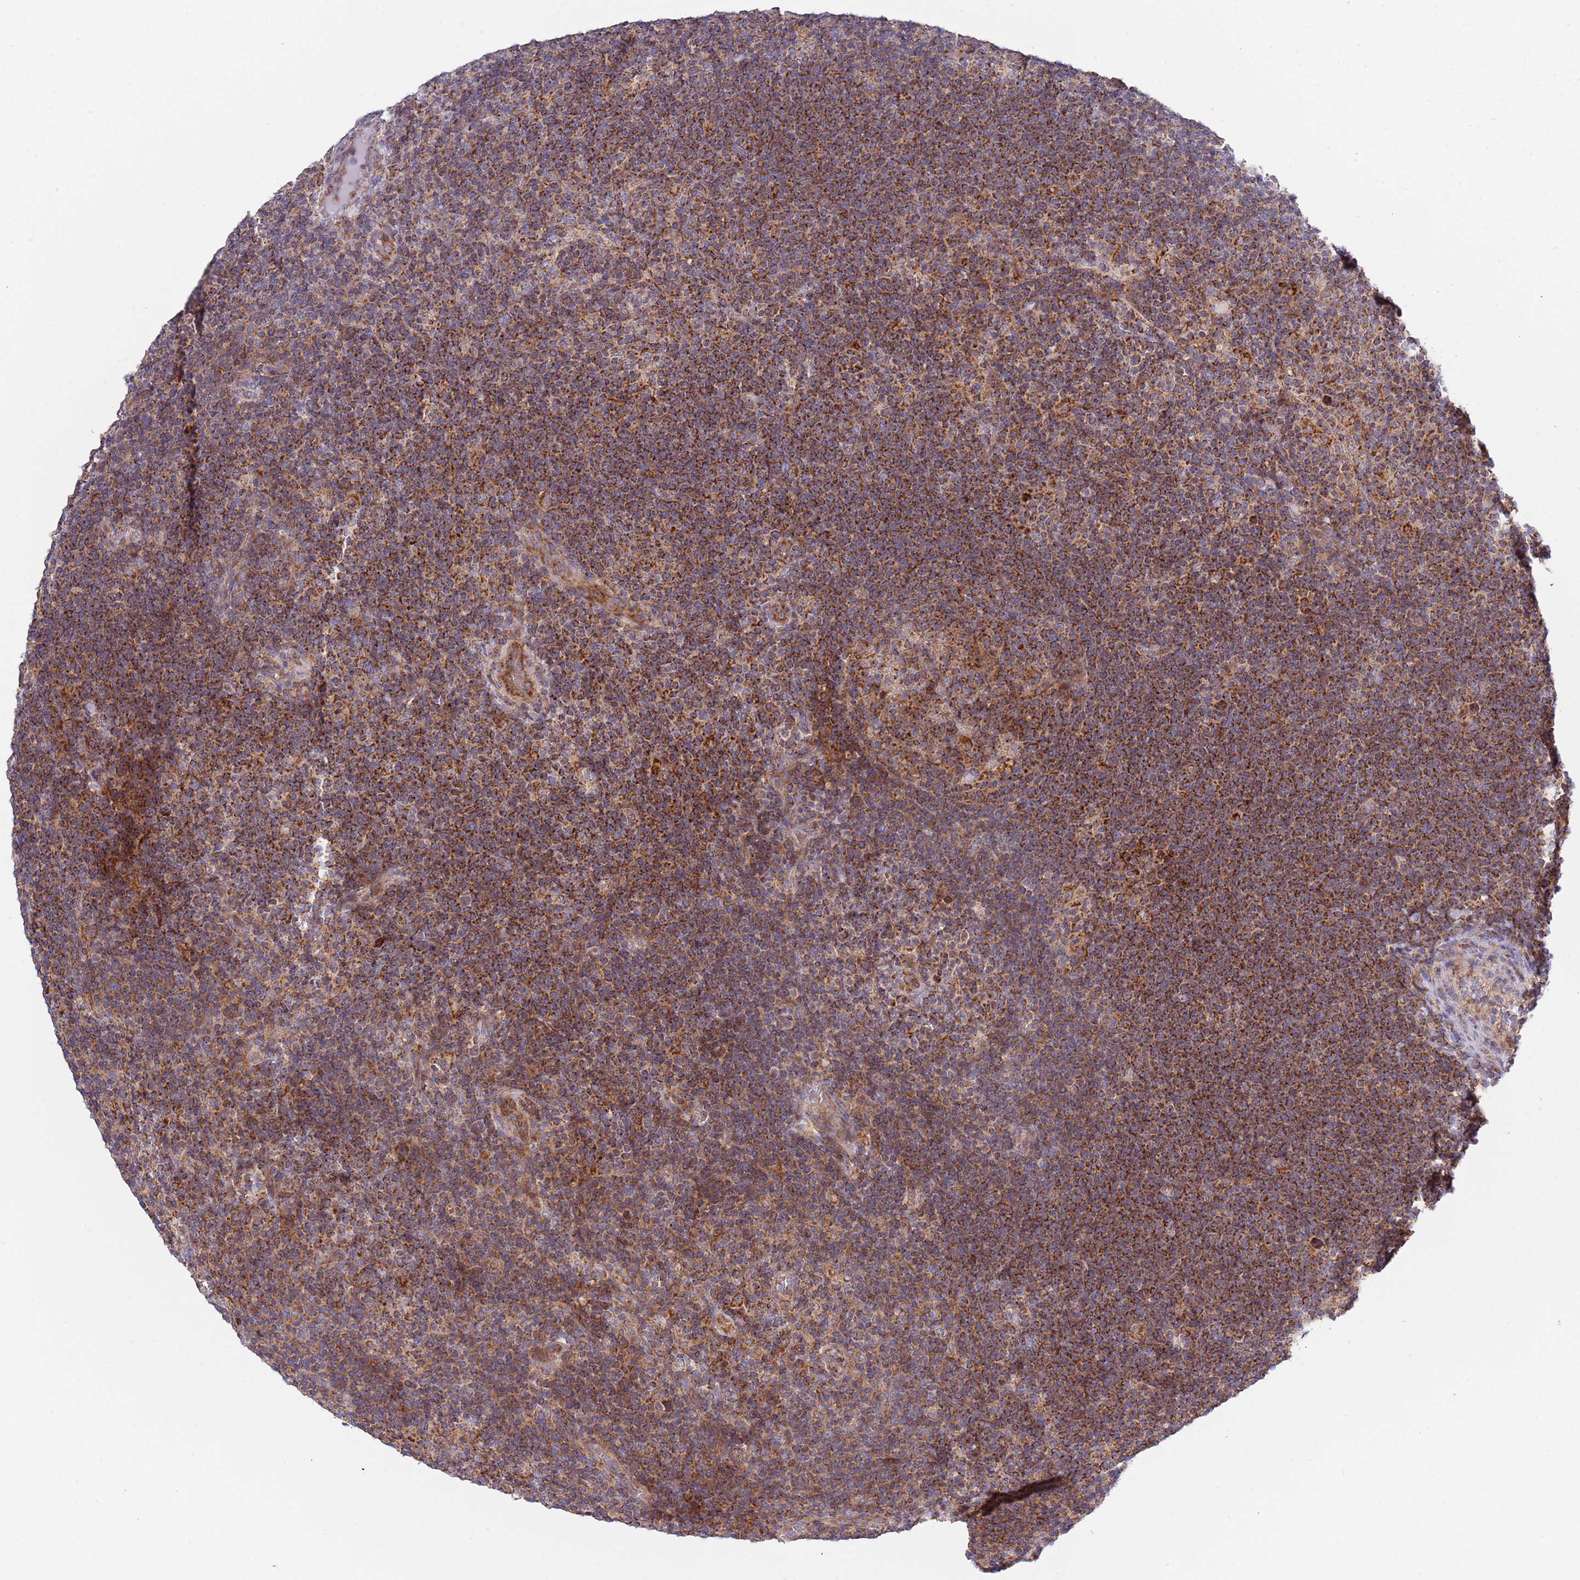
{"staining": {"intensity": "moderate", "quantity": ">75%", "location": "cytoplasmic/membranous"}, "tissue": "lymphoma", "cell_type": "Tumor cells", "image_type": "cancer", "snomed": [{"axis": "morphology", "description": "Hodgkin's disease, NOS"}, {"axis": "topography", "description": "Lymph node"}], "caption": "IHC image of neoplastic tissue: human lymphoma stained using immunohistochemistry demonstrates medium levels of moderate protein expression localized specifically in the cytoplasmic/membranous of tumor cells, appearing as a cytoplasmic/membranous brown color.", "gene": "IRS4", "patient": {"sex": "female", "age": 57}}